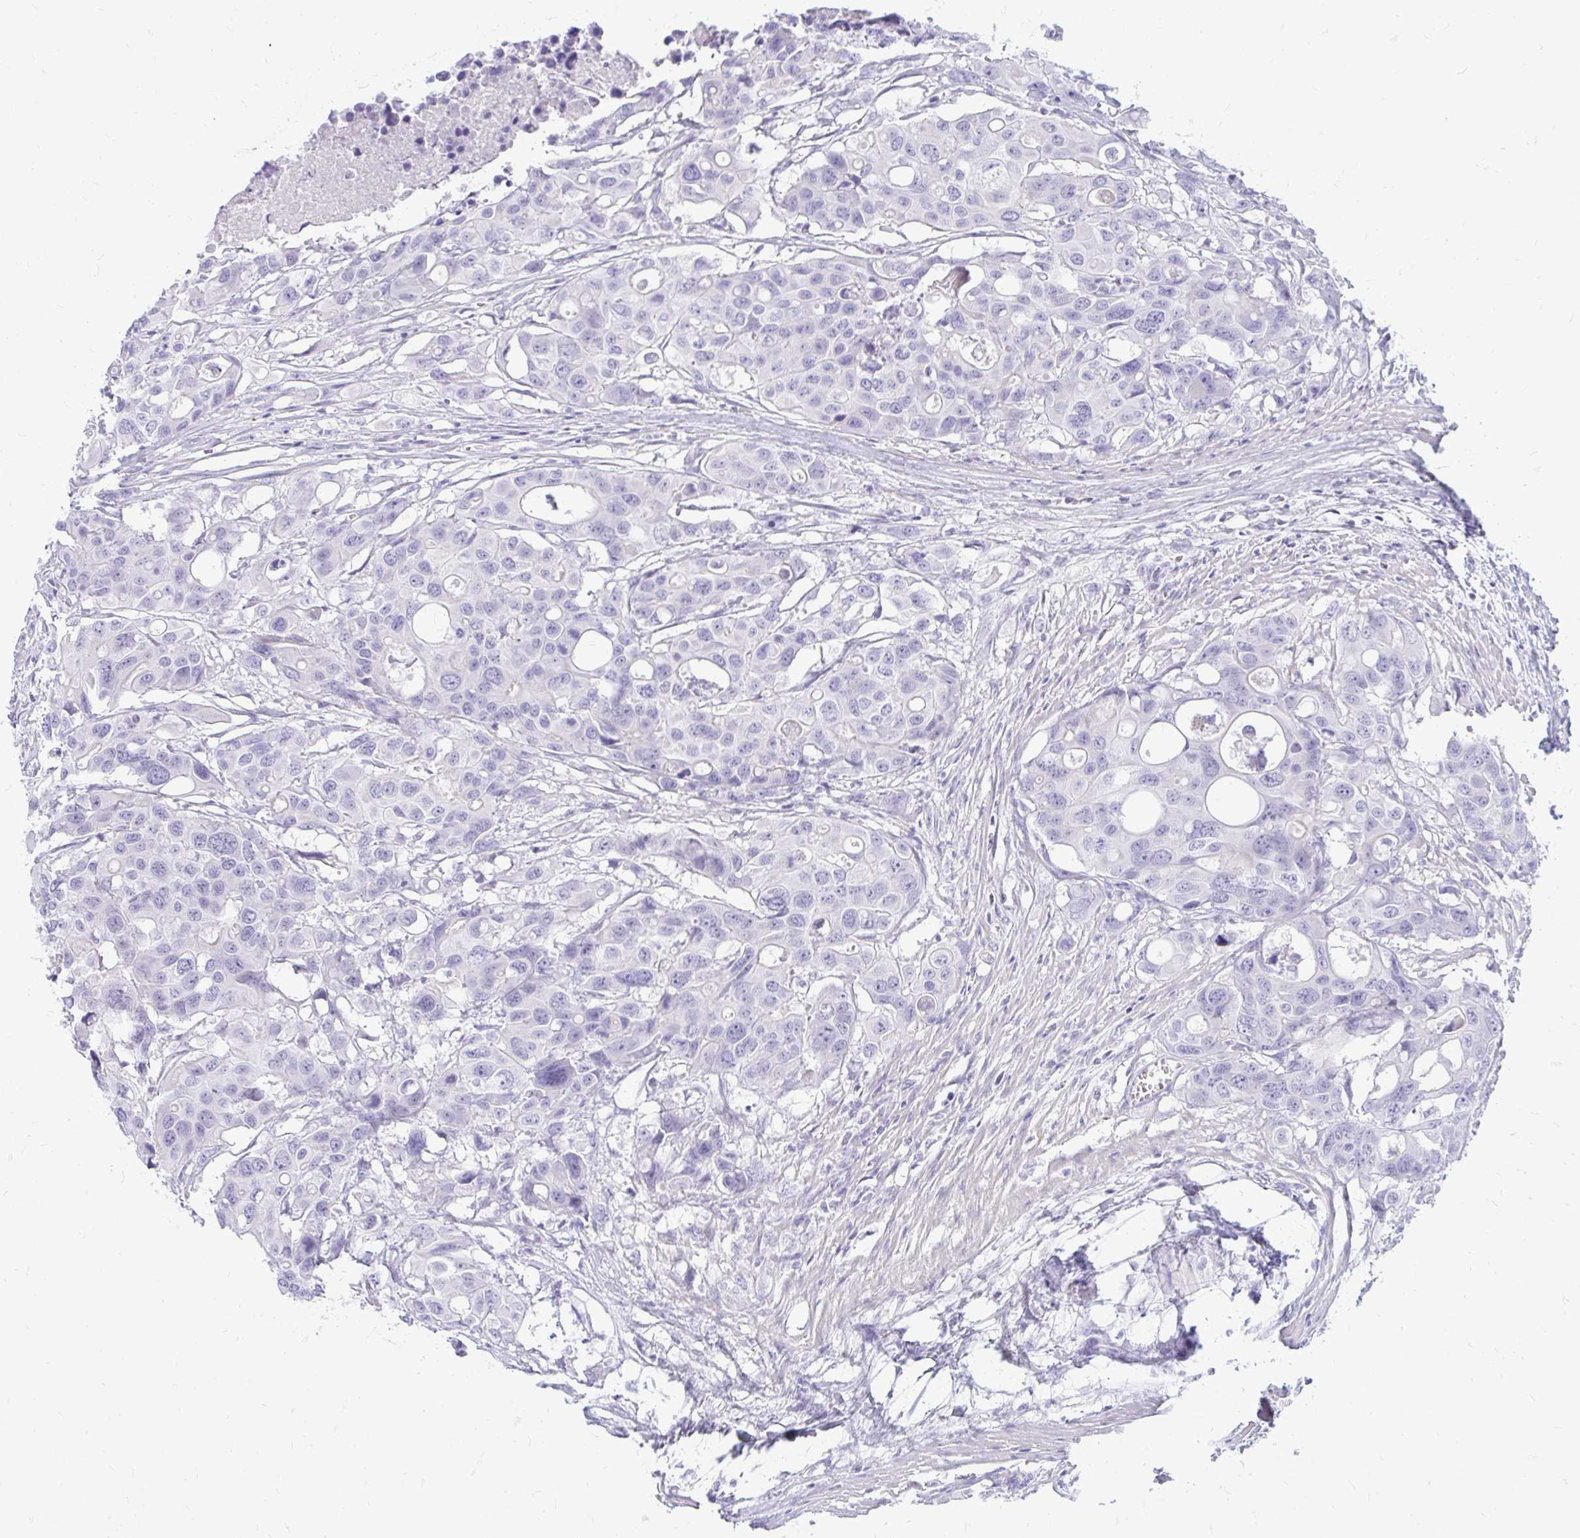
{"staining": {"intensity": "negative", "quantity": "none", "location": "none"}, "tissue": "colorectal cancer", "cell_type": "Tumor cells", "image_type": "cancer", "snomed": [{"axis": "morphology", "description": "Adenocarcinoma, NOS"}, {"axis": "topography", "description": "Colon"}], "caption": "A photomicrograph of human adenocarcinoma (colorectal) is negative for staining in tumor cells.", "gene": "TSPEAR", "patient": {"sex": "male", "age": 77}}